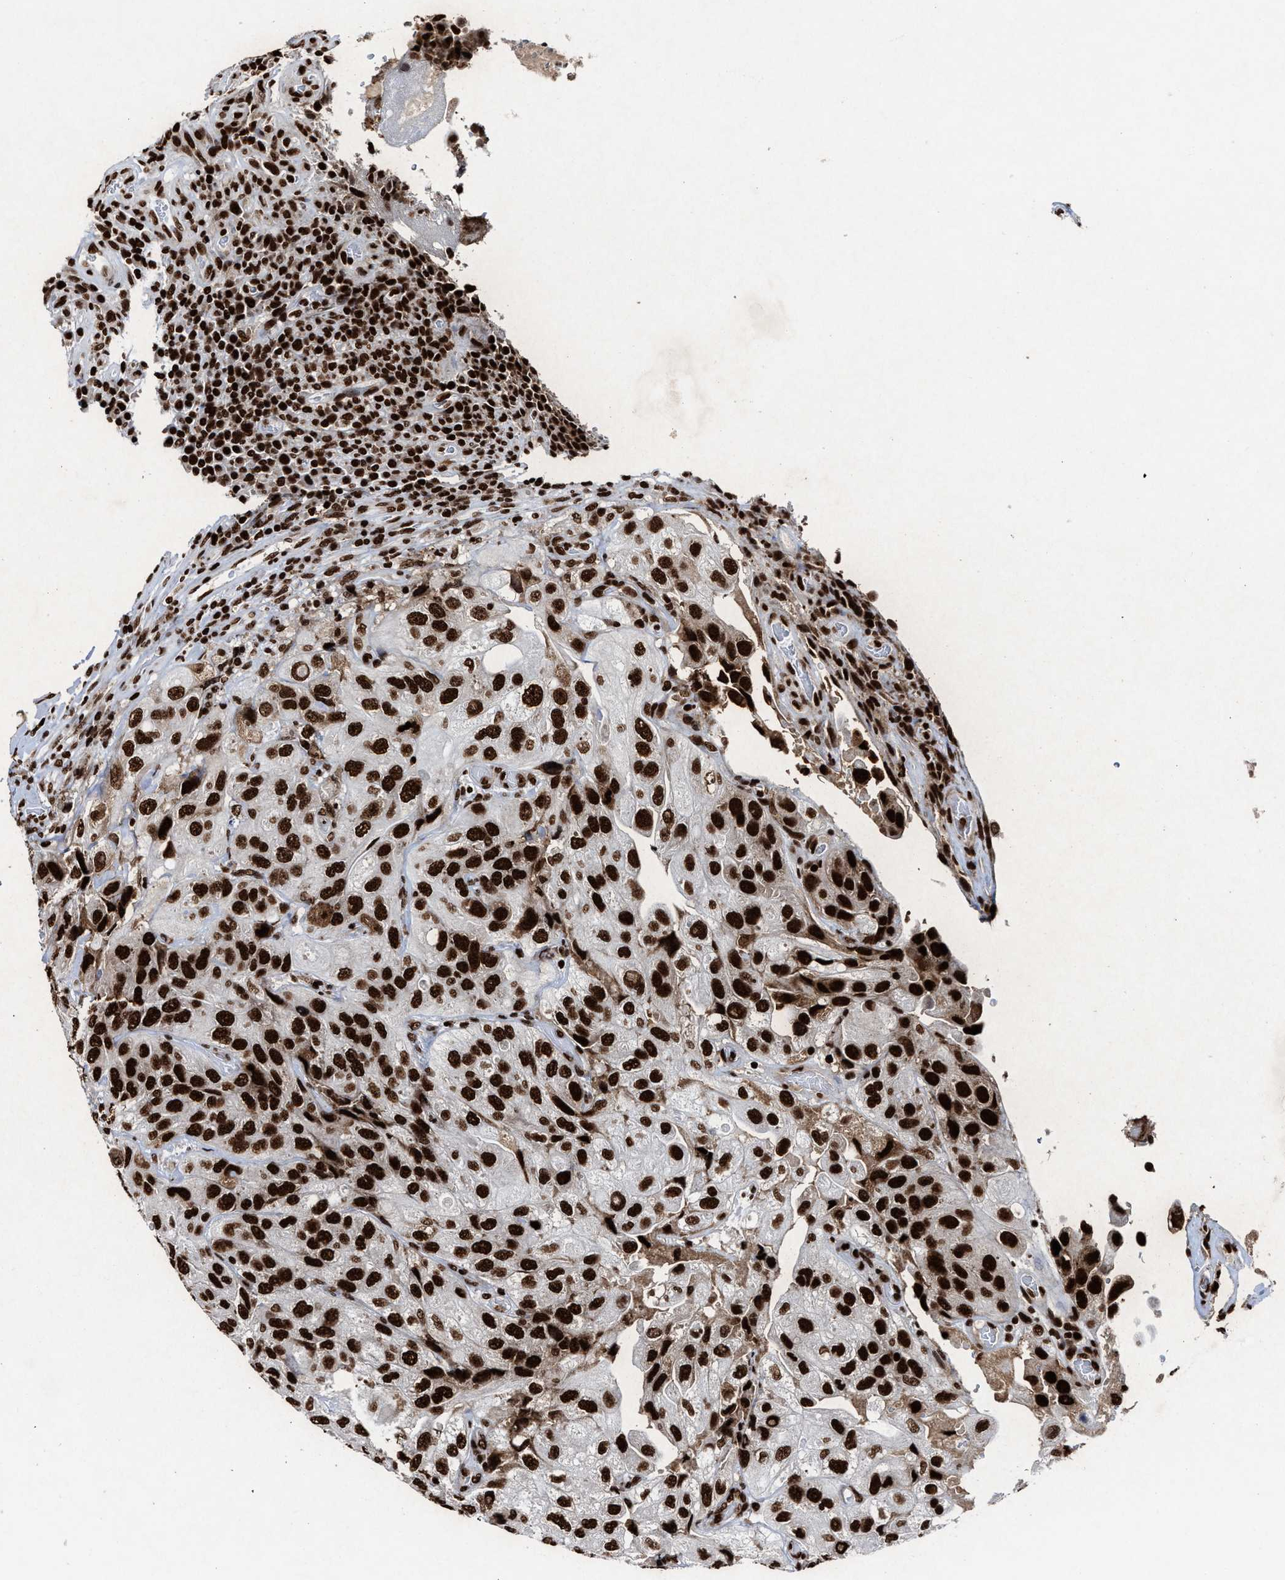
{"staining": {"intensity": "strong", "quantity": ">75%", "location": "nuclear"}, "tissue": "urothelial cancer", "cell_type": "Tumor cells", "image_type": "cancer", "snomed": [{"axis": "morphology", "description": "Urothelial carcinoma, High grade"}, {"axis": "topography", "description": "Urinary bladder"}], "caption": "Immunohistochemistry (IHC) image of urothelial cancer stained for a protein (brown), which exhibits high levels of strong nuclear positivity in approximately >75% of tumor cells.", "gene": "ALYREF", "patient": {"sex": "female", "age": 64}}